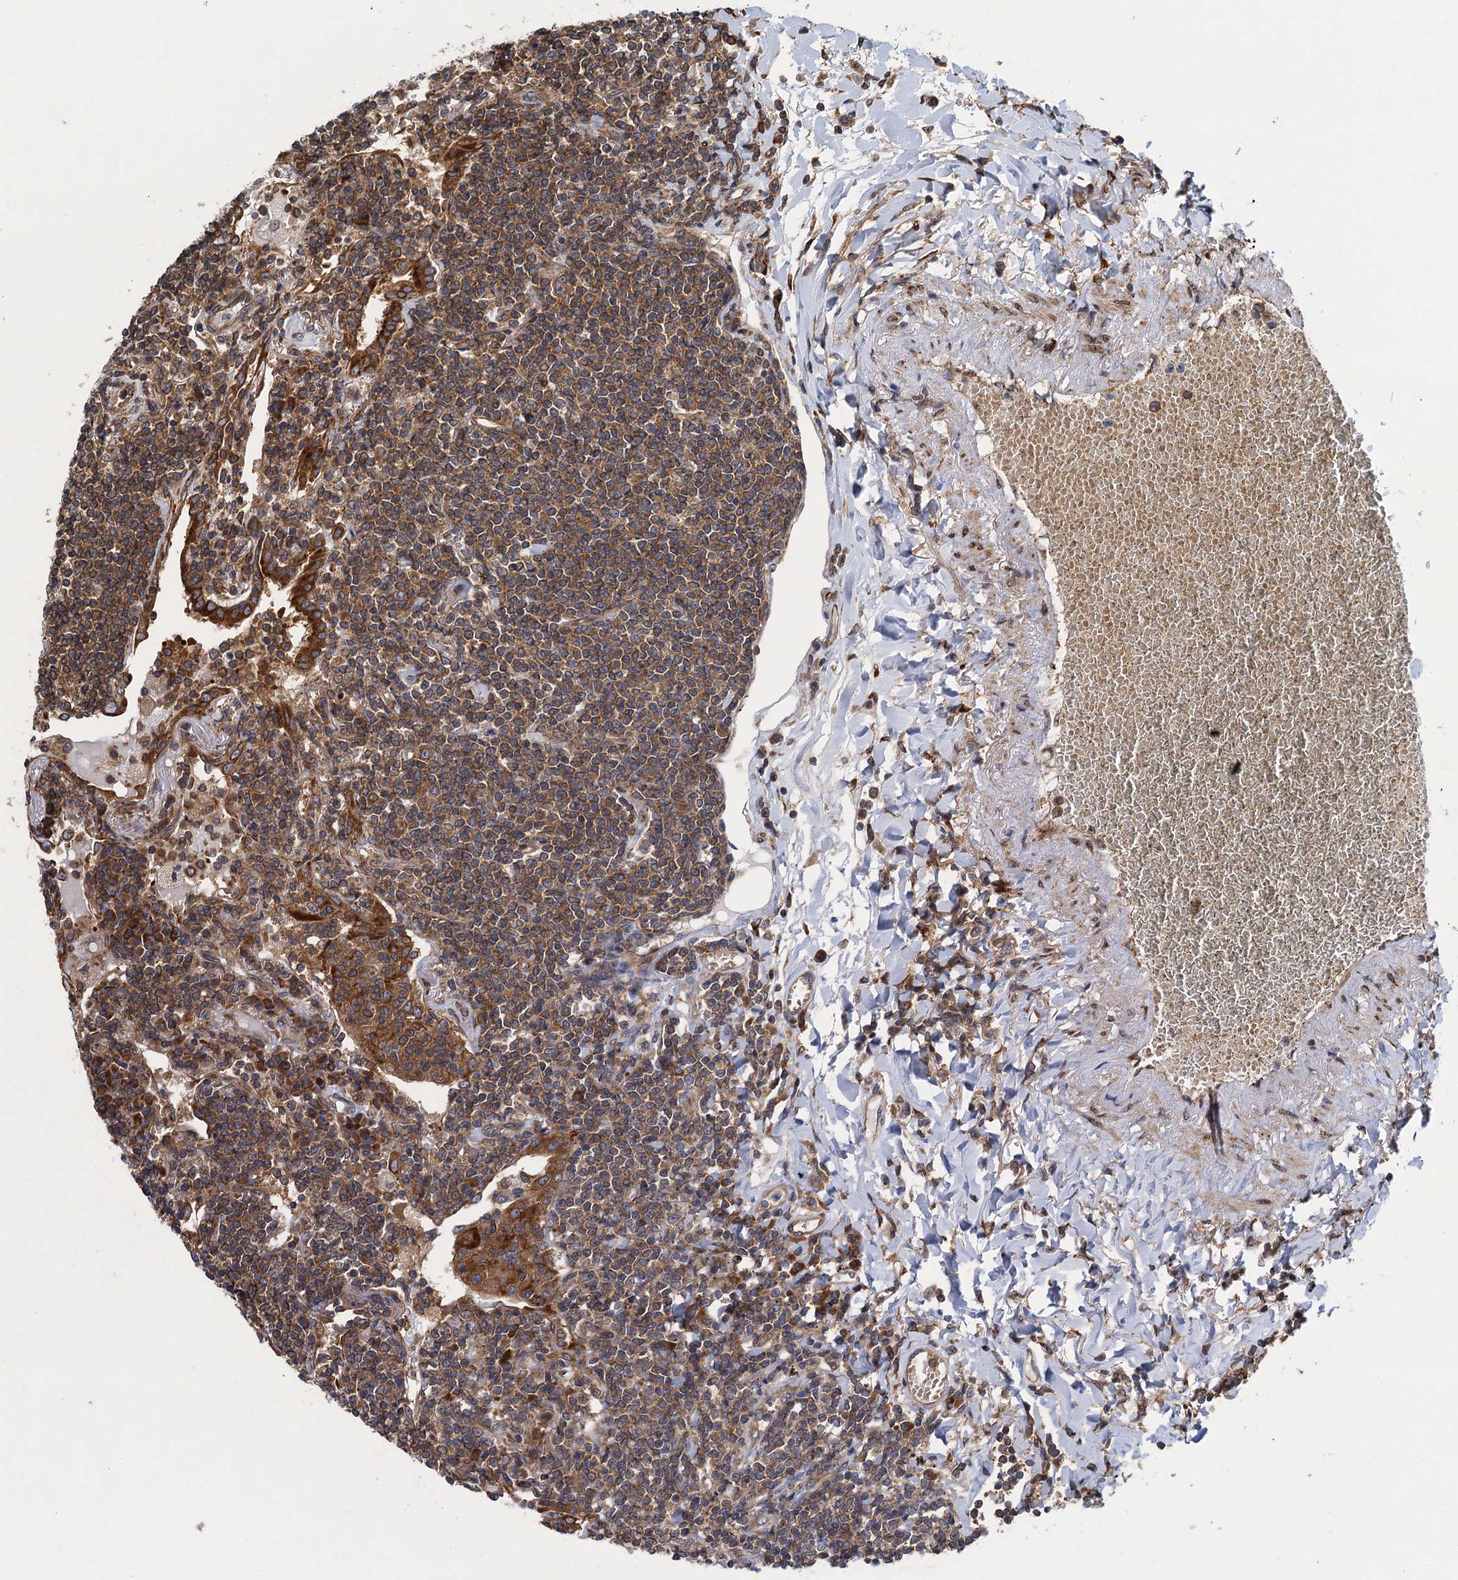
{"staining": {"intensity": "moderate", "quantity": ">75%", "location": "cytoplasmic/membranous"}, "tissue": "lymphoma", "cell_type": "Tumor cells", "image_type": "cancer", "snomed": [{"axis": "morphology", "description": "Malignant lymphoma, non-Hodgkin's type, Low grade"}, {"axis": "topography", "description": "Lung"}], "caption": "A high-resolution image shows immunohistochemistry (IHC) staining of low-grade malignant lymphoma, non-Hodgkin's type, which shows moderate cytoplasmic/membranous staining in about >75% of tumor cells.", "gene": "MDM1", "patient": {"sex": "female", "age": 71}}